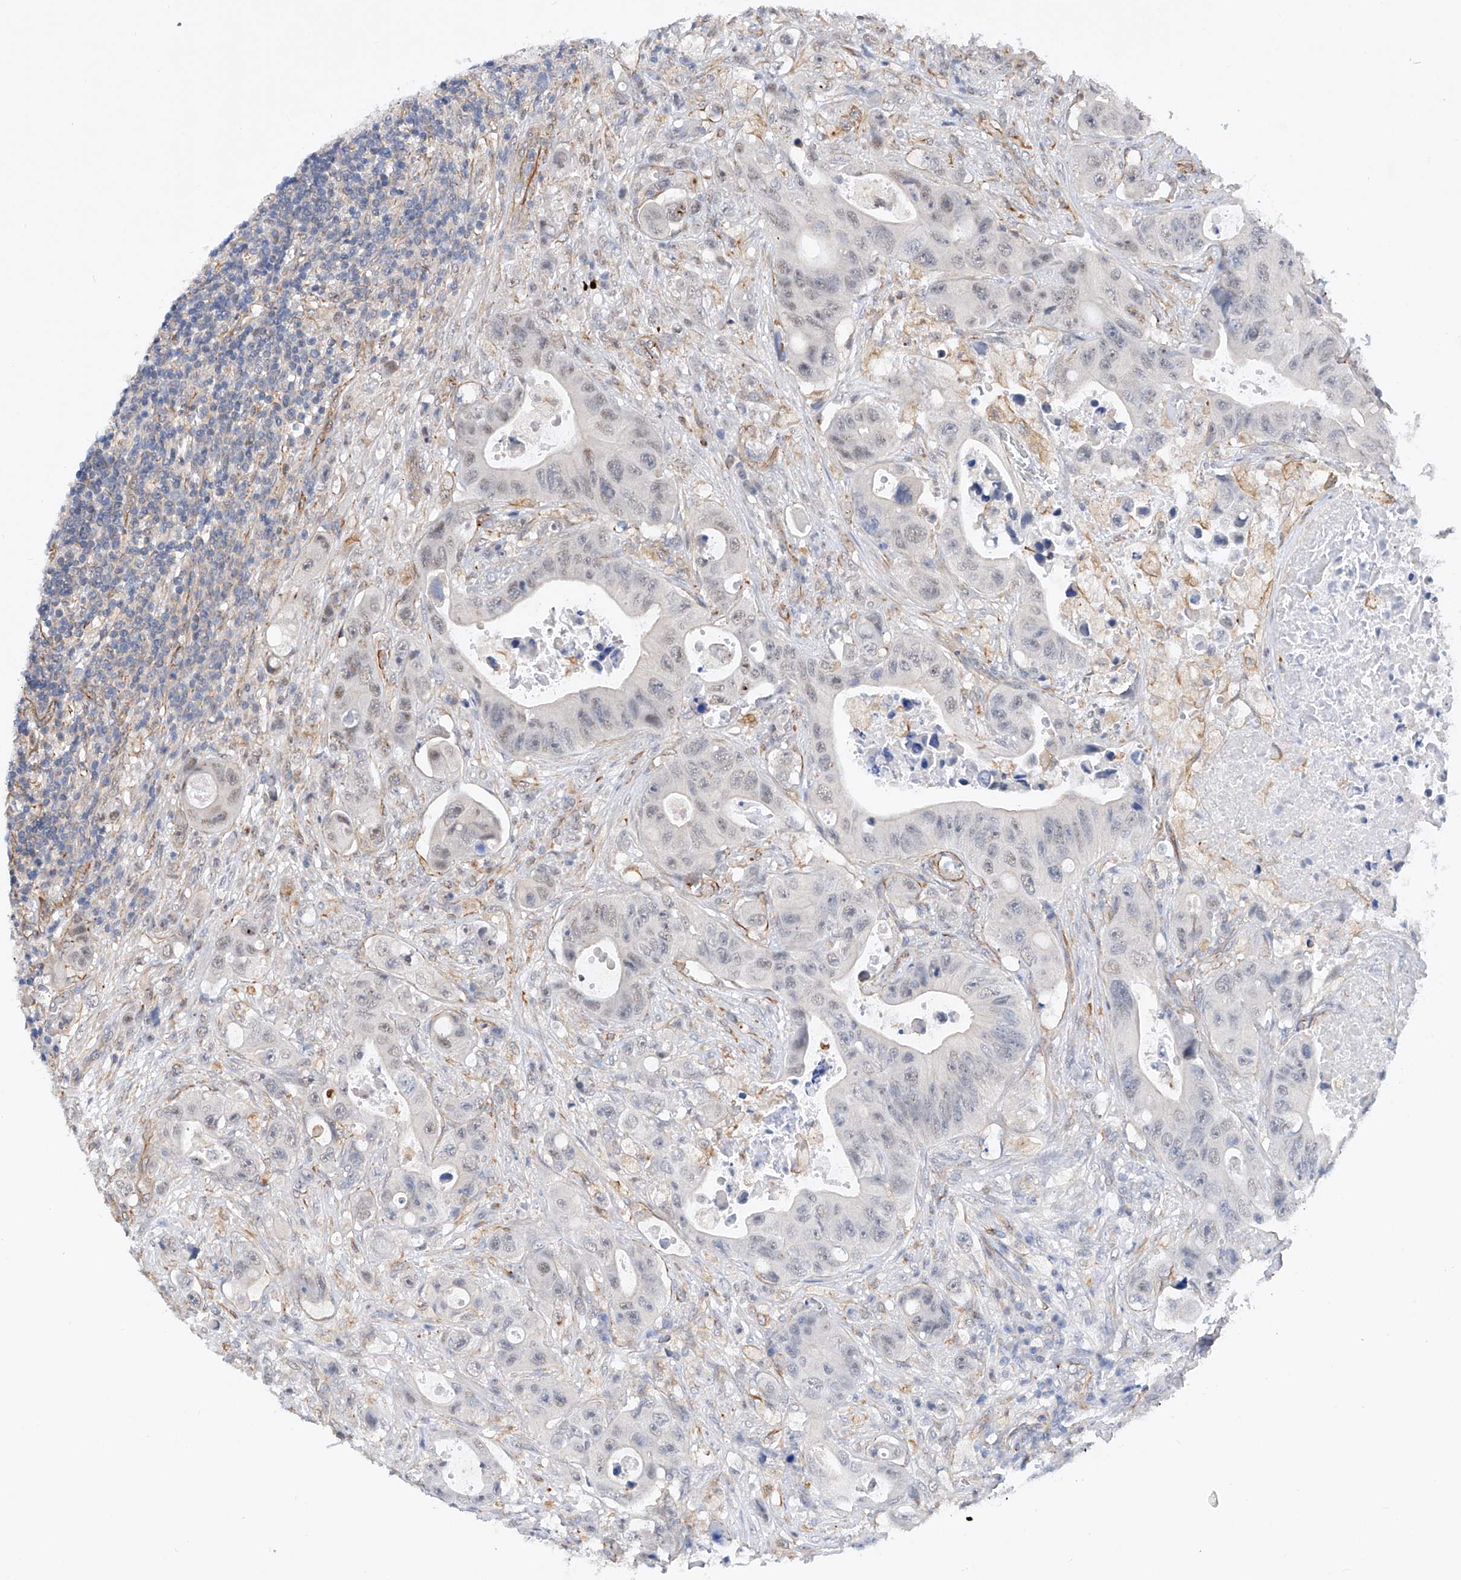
{"staining": {"intensity": "negative", "quantity": "none", "location": "none"}, "tissue": "colorectal cancer", "cell_type": "Tumor cells", "image_type": "cancer", "snomed": [{"axis": "morphology", "description": "Adenocarcinoma, NOS"}, {"axis": "topography", "description": "Colon"}], "caption": "This is a image of IHC staining of colorectal adenocarcinoma, which shows no staining in tumor cells. (Brightfield microscopy of DAB (3,3'-diaminobenzidine) IHC at high magnification).", "gene": "AMD1", "patient": {"sex": "female", "age": 46}}